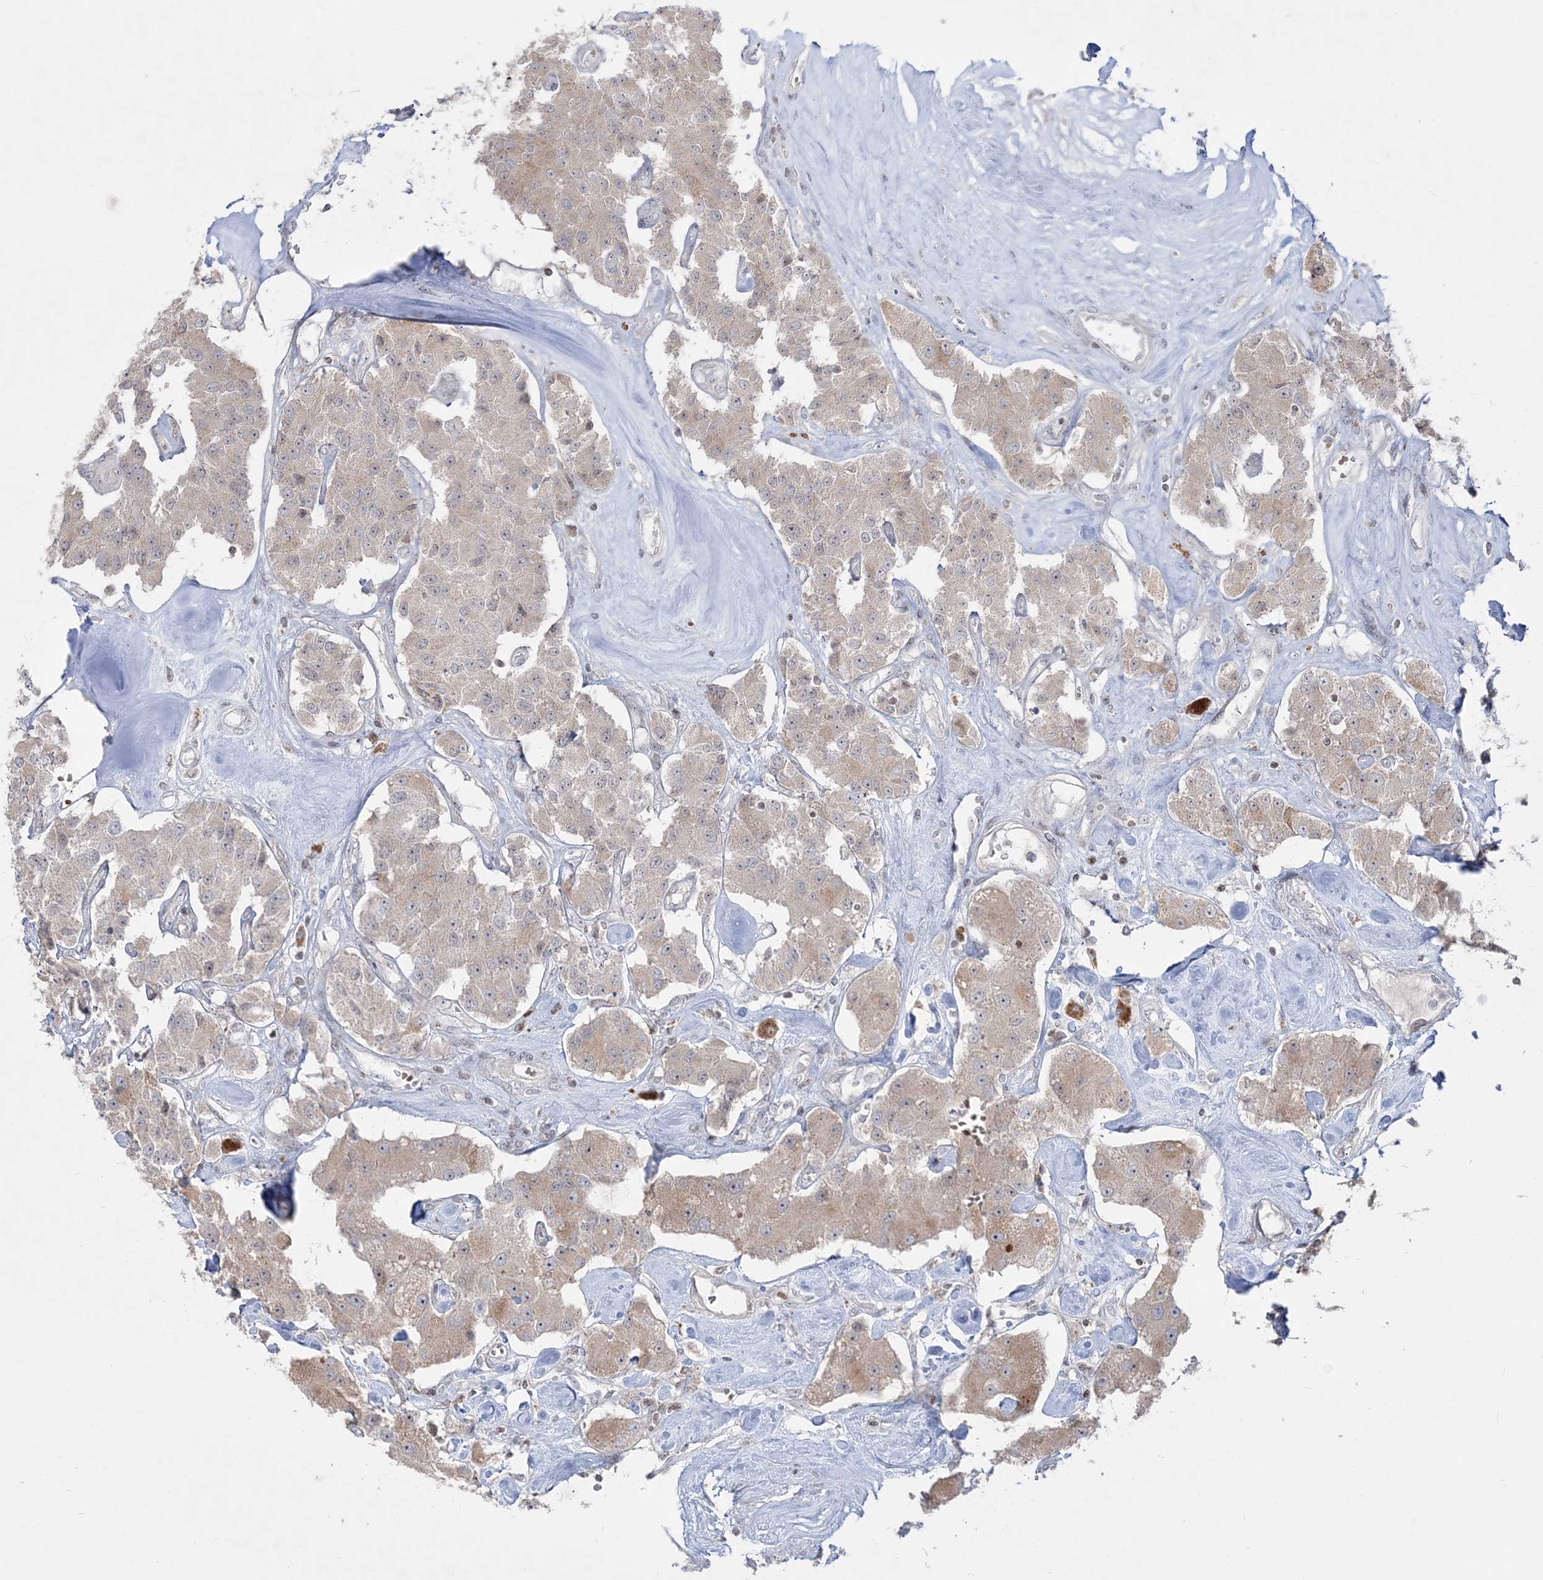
{"staining": {"intensity": "weak", "quantity": ">75%", "location": "cytoplasmic/membranous"}, "tissue": "carcinoid", "cell_type": "Tumor cells", "image_type": "cancer", "snomed": [{"axis": "morphology", "description": "Carcinoid, malignant, NOS"}, {"axis": "topography", "description": "Pancreas"}], "caption": "A low amount of weak cytoplasmic/membranous expression is present in approximately >75% of tumor cells in malignant carcinoid tissue.", "gene": "SH3BP4", "patient": {"sex": "male", "age": 41}}